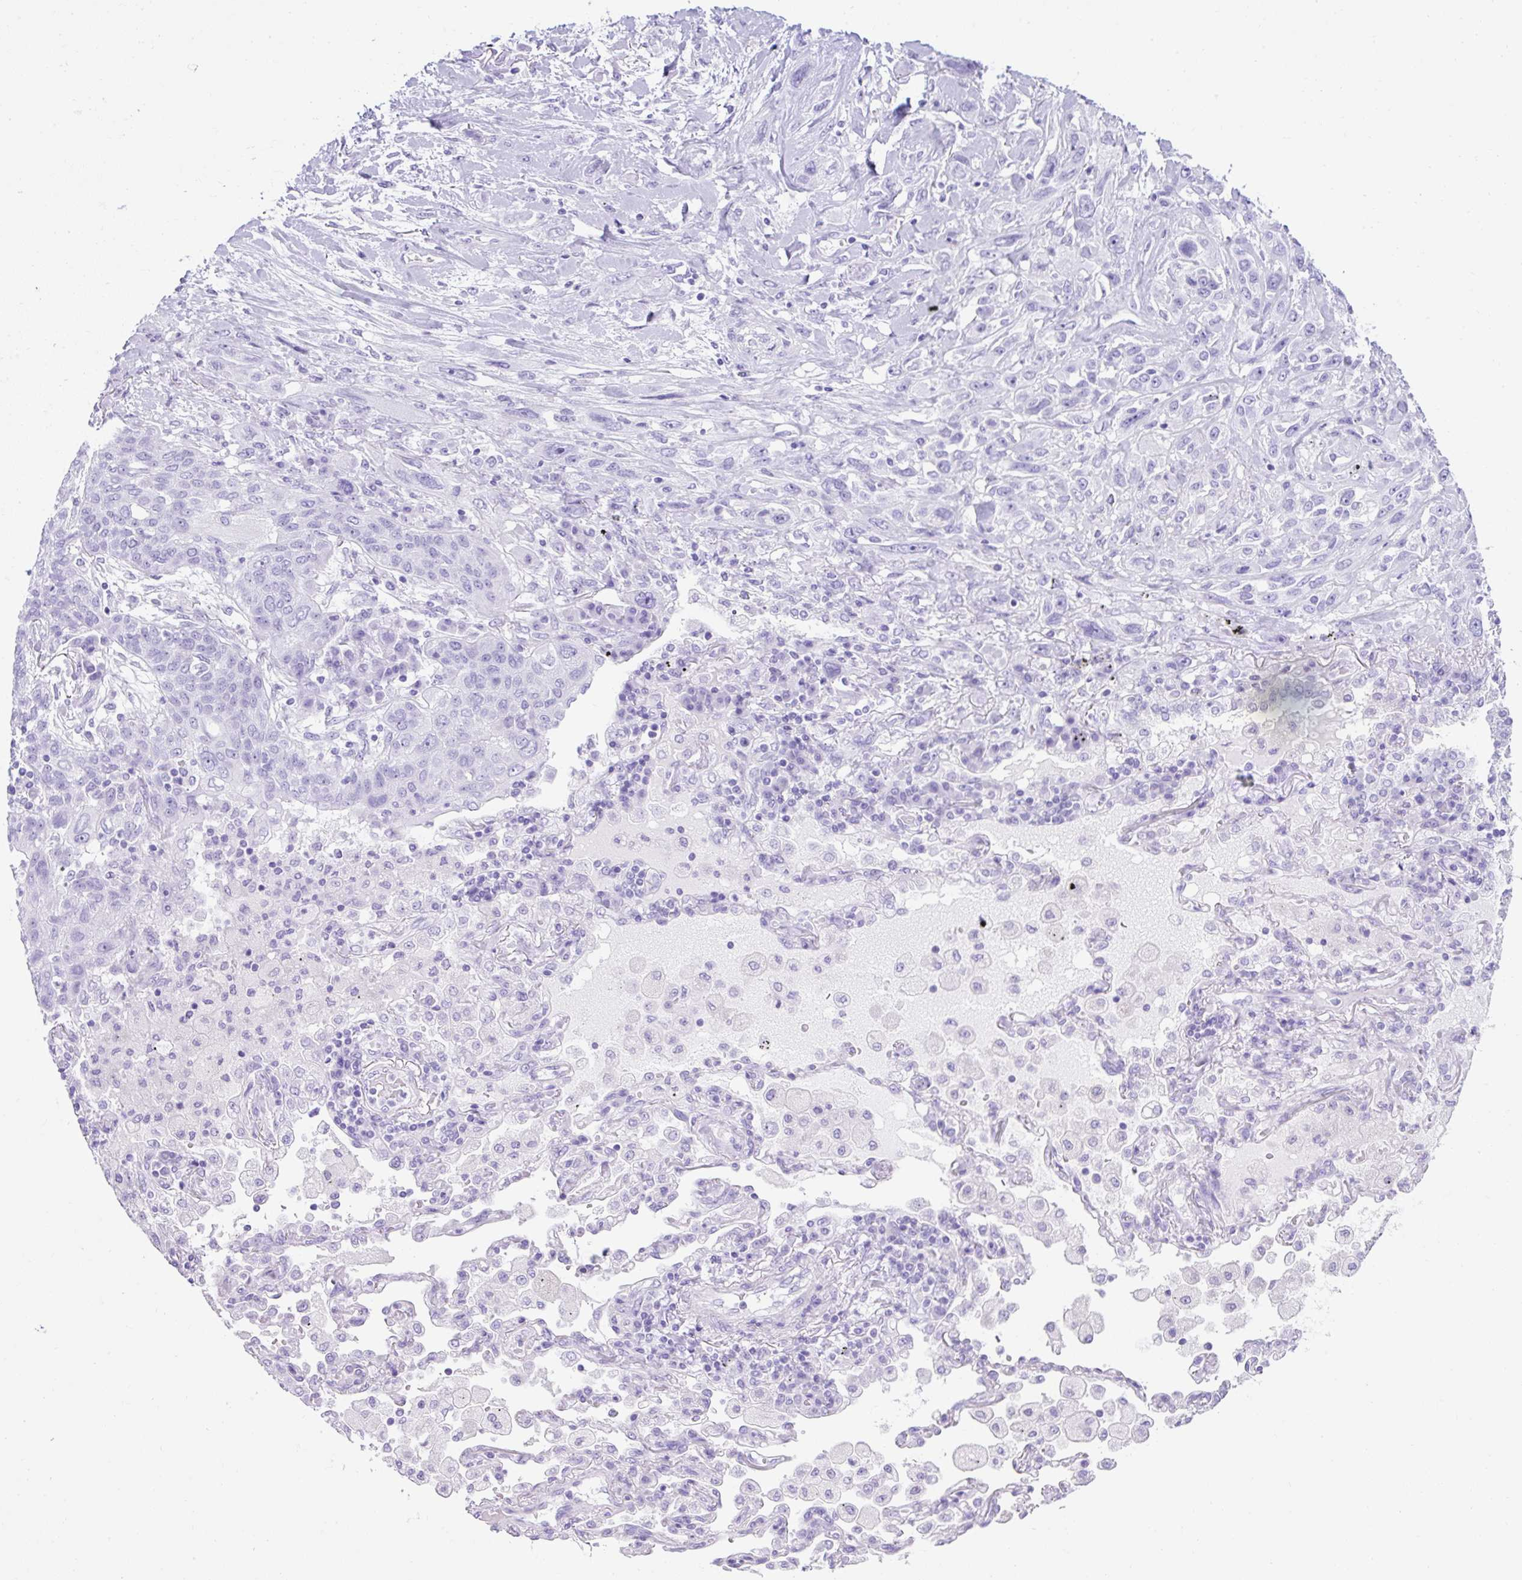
{"staining": {"intensity": "negative", "quantity": "none", "location": "none"}, "tissue": "lung cancer", "cell_type": "Tumor cells", "image_type": "cancer", "snomed": [{"axis": "morphology", "description": "Squamous cell carcinoma, NOS"}, {"axis": "topography", "description": "Lung"}], "caption": "DAB (3,3'-diaminobenzidine) immunohistochemical staining of squamous cell carcinoma (lung) exhibits no significant expression in tumor cells.", "gene": "KRT12", "patient": {"sex": "female", "age": 70}}